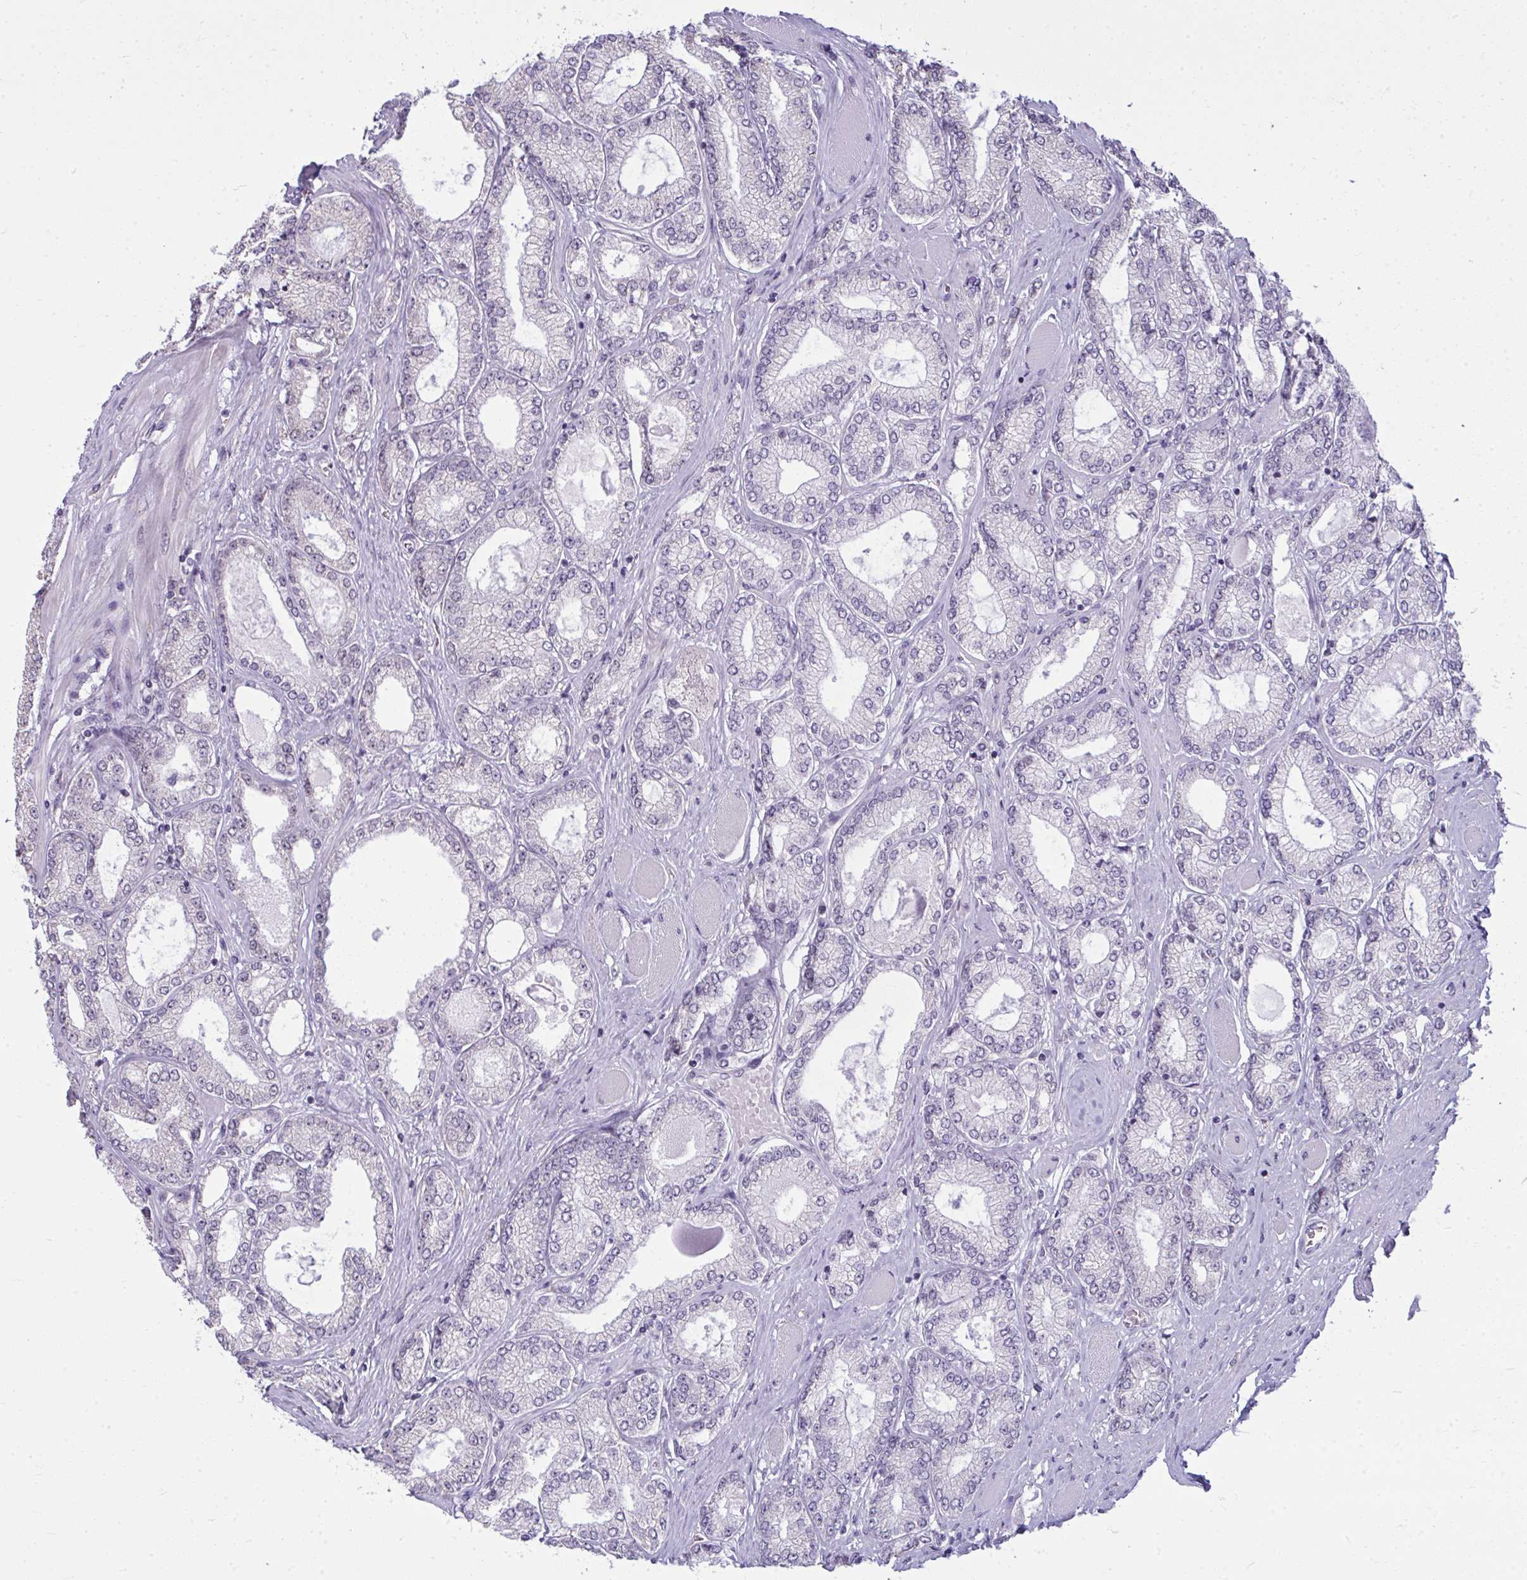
{"staining": {"intensity": "negative", "quantity": "none", "location": "none"}, "tissue": "prostate cancer", "cell_type": "Tumor cells", "image_type": "cancer", "snomed": [{"axis": "morphology", "description": "Adenocarcinoma, High grade"}, {"axis": "topography", "description": "Prostate"}], "caption": "Tumor cells show no significant protein positivity in prostate high-grade adenocarcinoma.", "gene": "NPPA", "patient": {"sex": "male", "age": 68}}